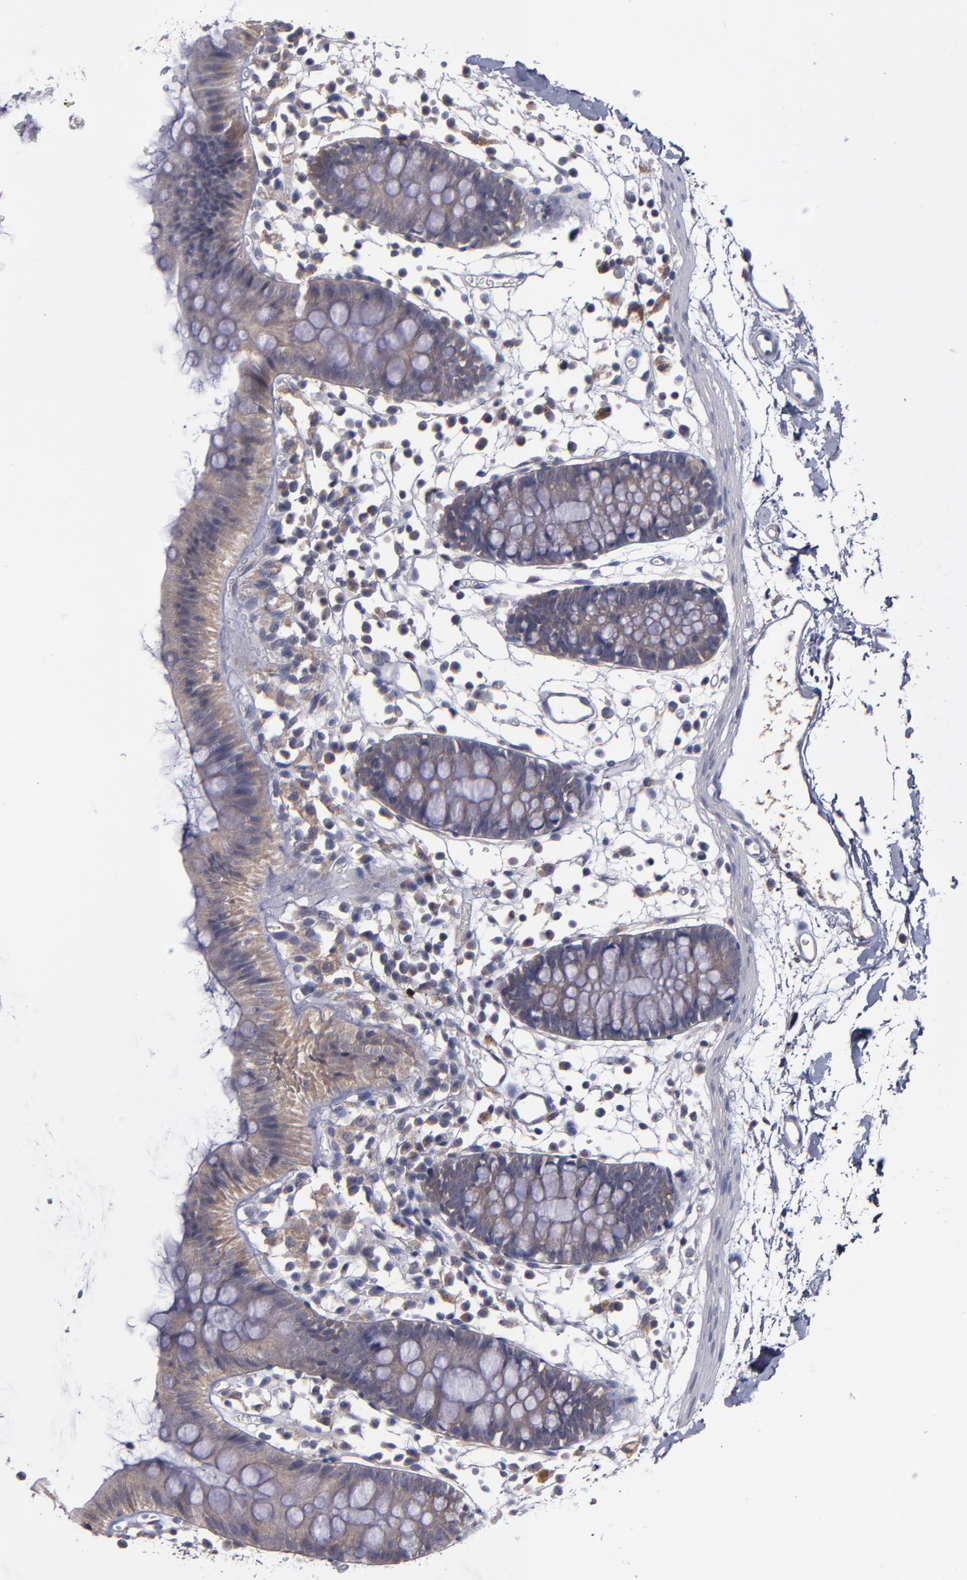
{"staining": {"intensity": "negative", "quantity": "none", "location": "none"}, "tissue": "colon", "cell_type": "Endothelial cells", "image_type": "normal", "snomed": [{"axis": "morphology", "description": "Normal tissue, NOS"}, {"axis": "topography", "description": "Colon"}], "caption": "The micrograph reveals no staining of endothelial cells in benign colon. The staining is performed using DAB (3,3'-diaminobenzidine) brown chromogen with nuclei counter-stained in using hematoxylin.", "gene": "MMP11", "patient": {"sex": "male", "age": 14}}